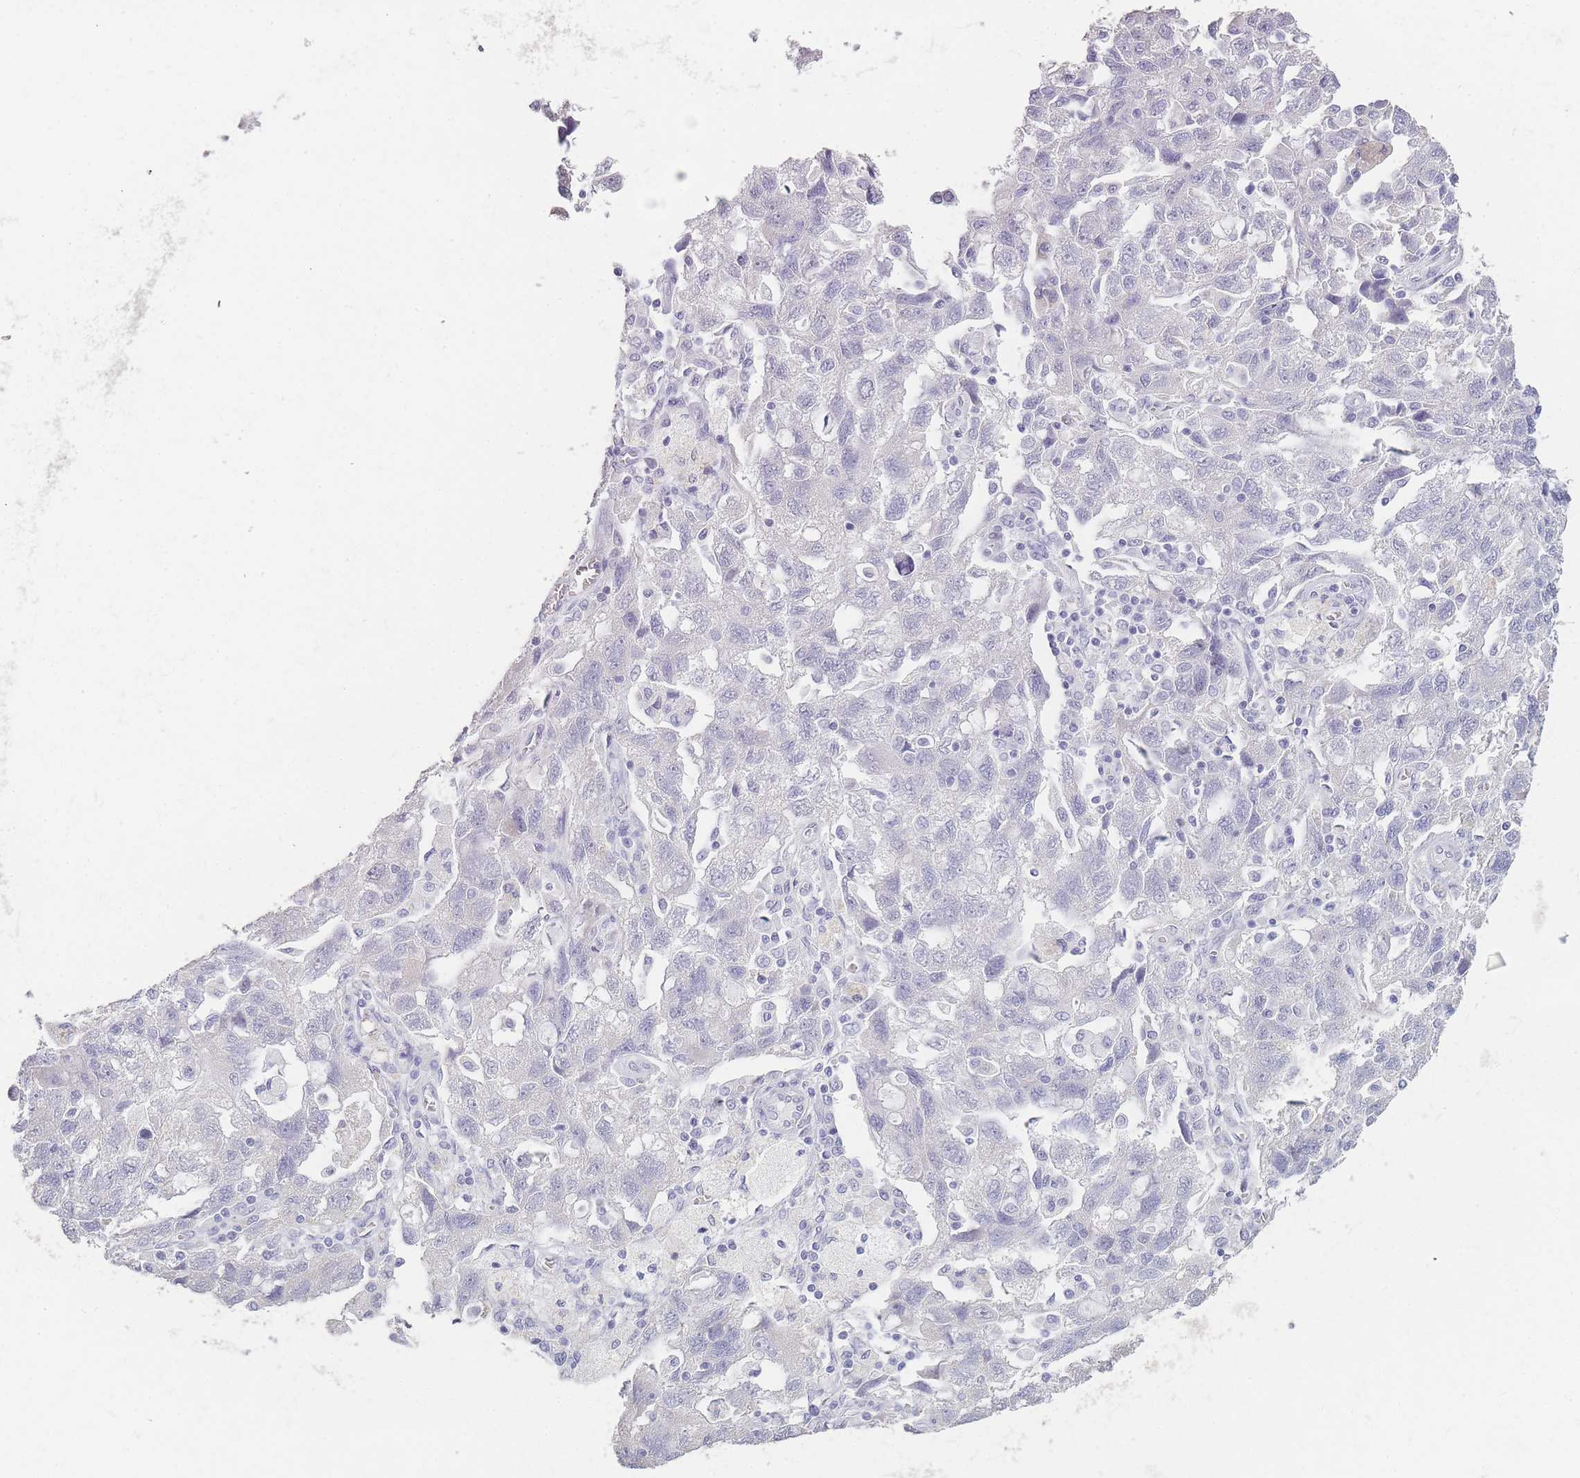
{"staining": {"intensity": "negative", "quantity": "none", "location": "none"}, "tissue": "ovarian cancer", "cell_type": "Tumor cells", "image_type": "cancer", "snomed": [{"axis": "morphology", "description": "Carcinoma, NOS"}, {"axis": "morphology", "description": "Cystadenocarcinoma, serous, NOS"}, {"axis": "topography", "description": "Ovary"}], "caption": "Image shows no significant protein staining in tumor cells of ovarian cancer (serous cystadenocarcinoma).", "gene": "INS", "patient": {"sex": "female", "age": 69}}